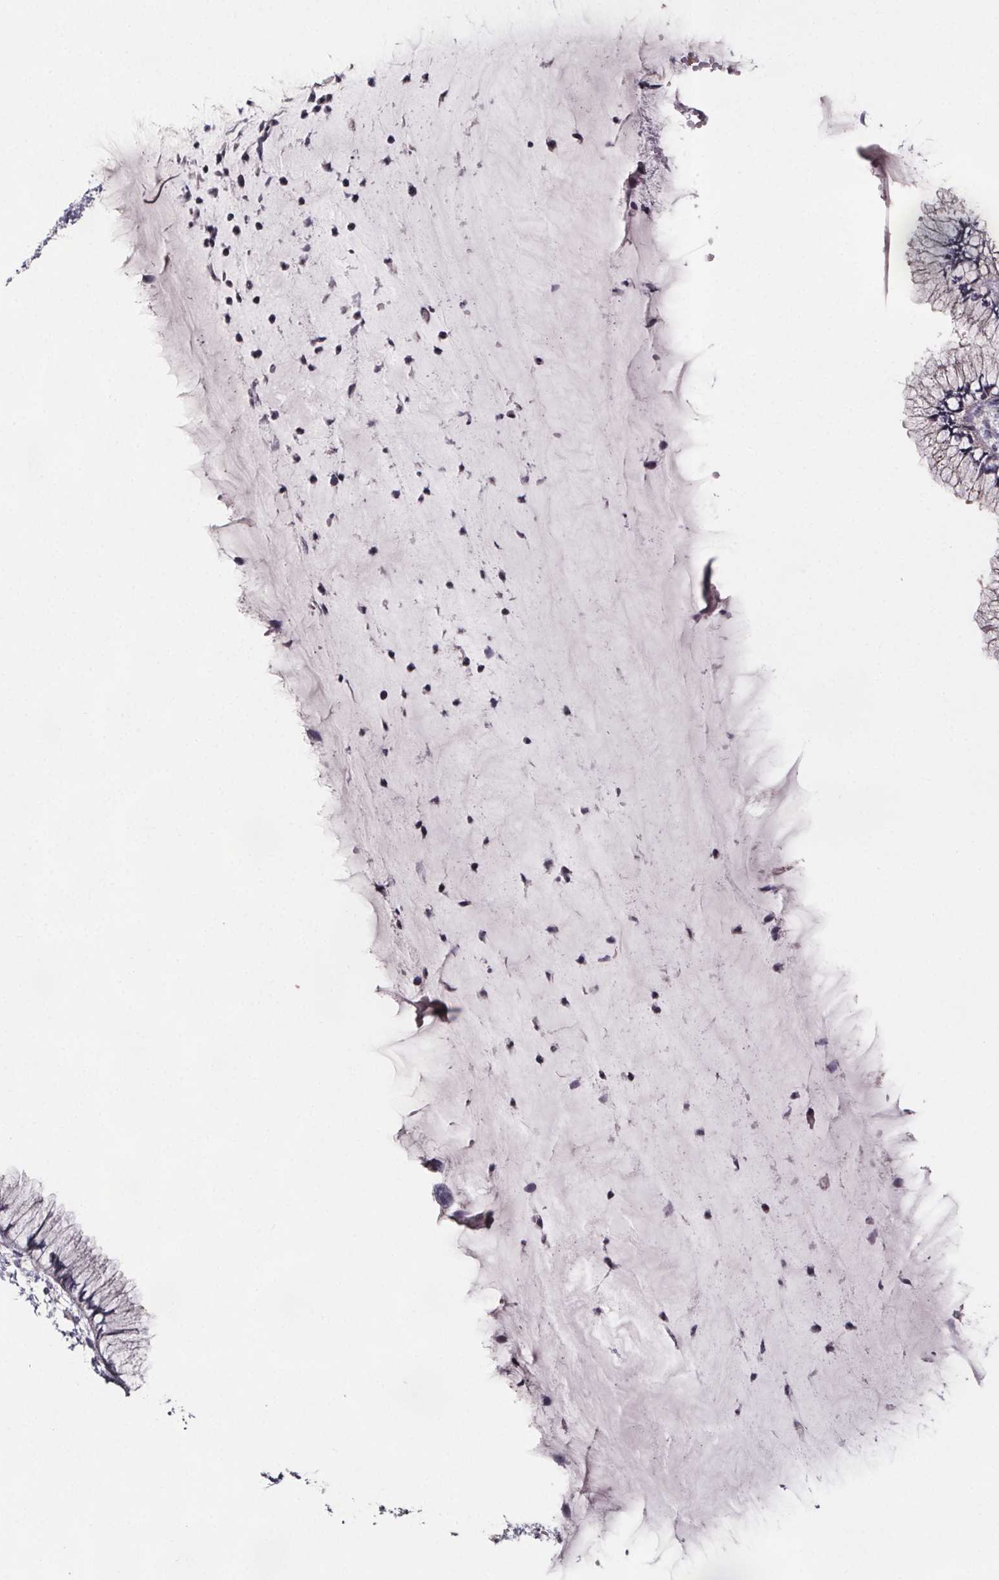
{"staining": {"intensity": "negative", "quantity": "none", "location": "none"}, "tissue": "cervix", "cell_type": "Glandular cells", "image_type": "normal", "snomed": [{"axis": "morphology", "description": "Normal tissue, NOS"}, {"axis": "topography", "description": "Cervix"}], "caption": "DAB immunohistochemical staining of benign cervix displays no significant staining in glandular cells. The staining was performed using DAB to visualize the protein expression in brown, while the nuclei were stained in blue with hematoxylin (Magnification: 20x).", "gene": "NDST1", "patient": {"sex": "female", "age": 37}}